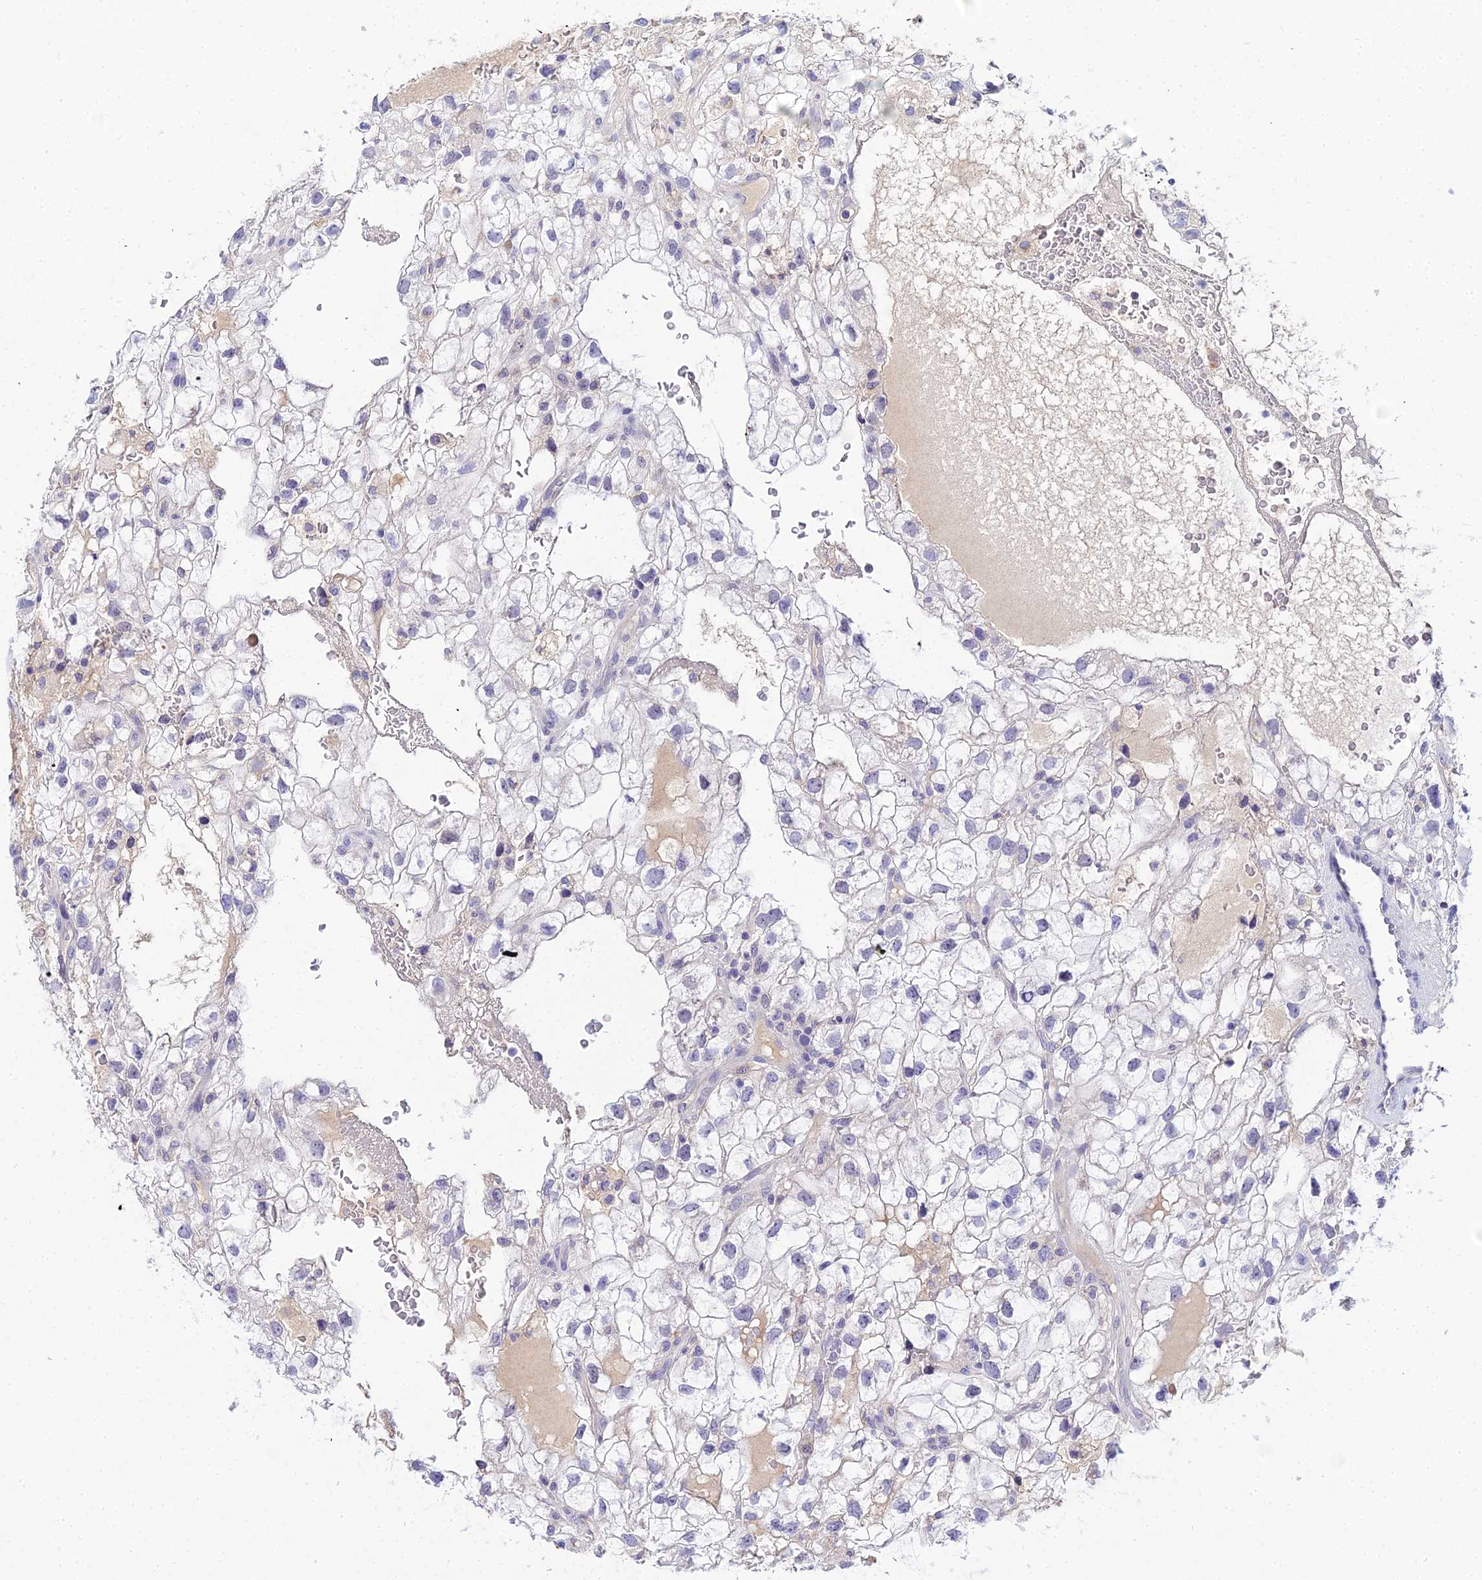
{"staining": {"intensity": "negative", "quantity": "none", "location": "none"}, "tissue": "renal cancer", "cell_type": "Tumor cells", "image_type": "cancer", "snomed": [{"axis": "morphology", "description": "Adenocarcinoma, NOS"}, {"axis": "topography", "description": "Kidney"}], "caption": "A high-resolution micrograph shows immunohistochemistry staining of renal adenocarcinoma, which exhibits no significant expression in tumor cells.", "gene": "ZXDA", "patient": {"sex": "male", "age": 59}}